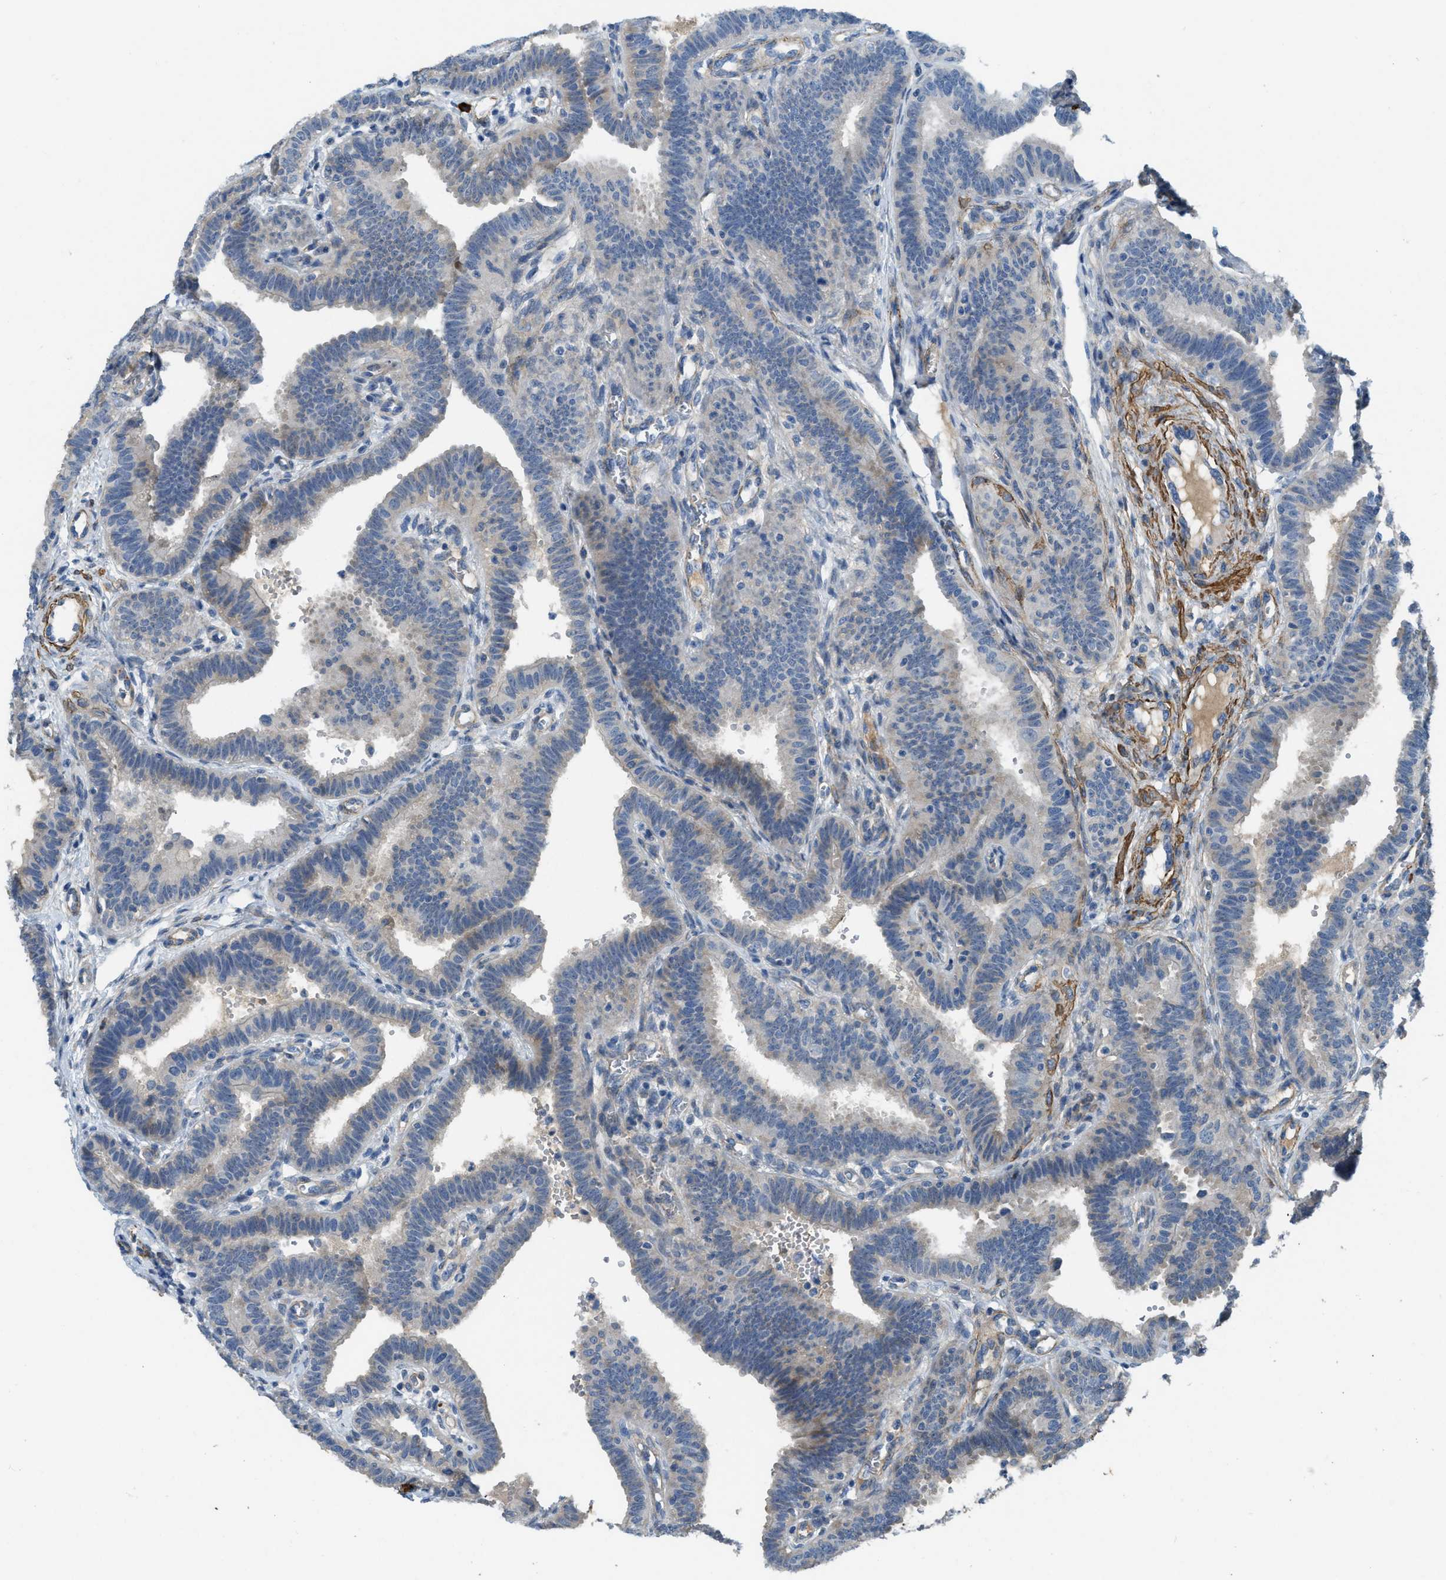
{"staining": {"intensity": "weak", "quantity": "<25%", "location": "cytoplasmic/membranous"}, "tissue": "fallopian tube", "cell_type": "Glandular cells", "image_type": "normal", "snomed": [{"axis": "morphology", "description": "Normal tissue, NOS"}, {"axis": "topography", "description": "Fallopian tube"}, {"axis": "topography", "description": "Placenta"}], "caption": "Immunohistochemistry micrograph of normal fallopian tube: human fallopian tube stained with DAB demonstrates no significant protein staining in glandular cells.", "gene": "BMPR1A", "patient": {"sex": "female", "age": 34}}